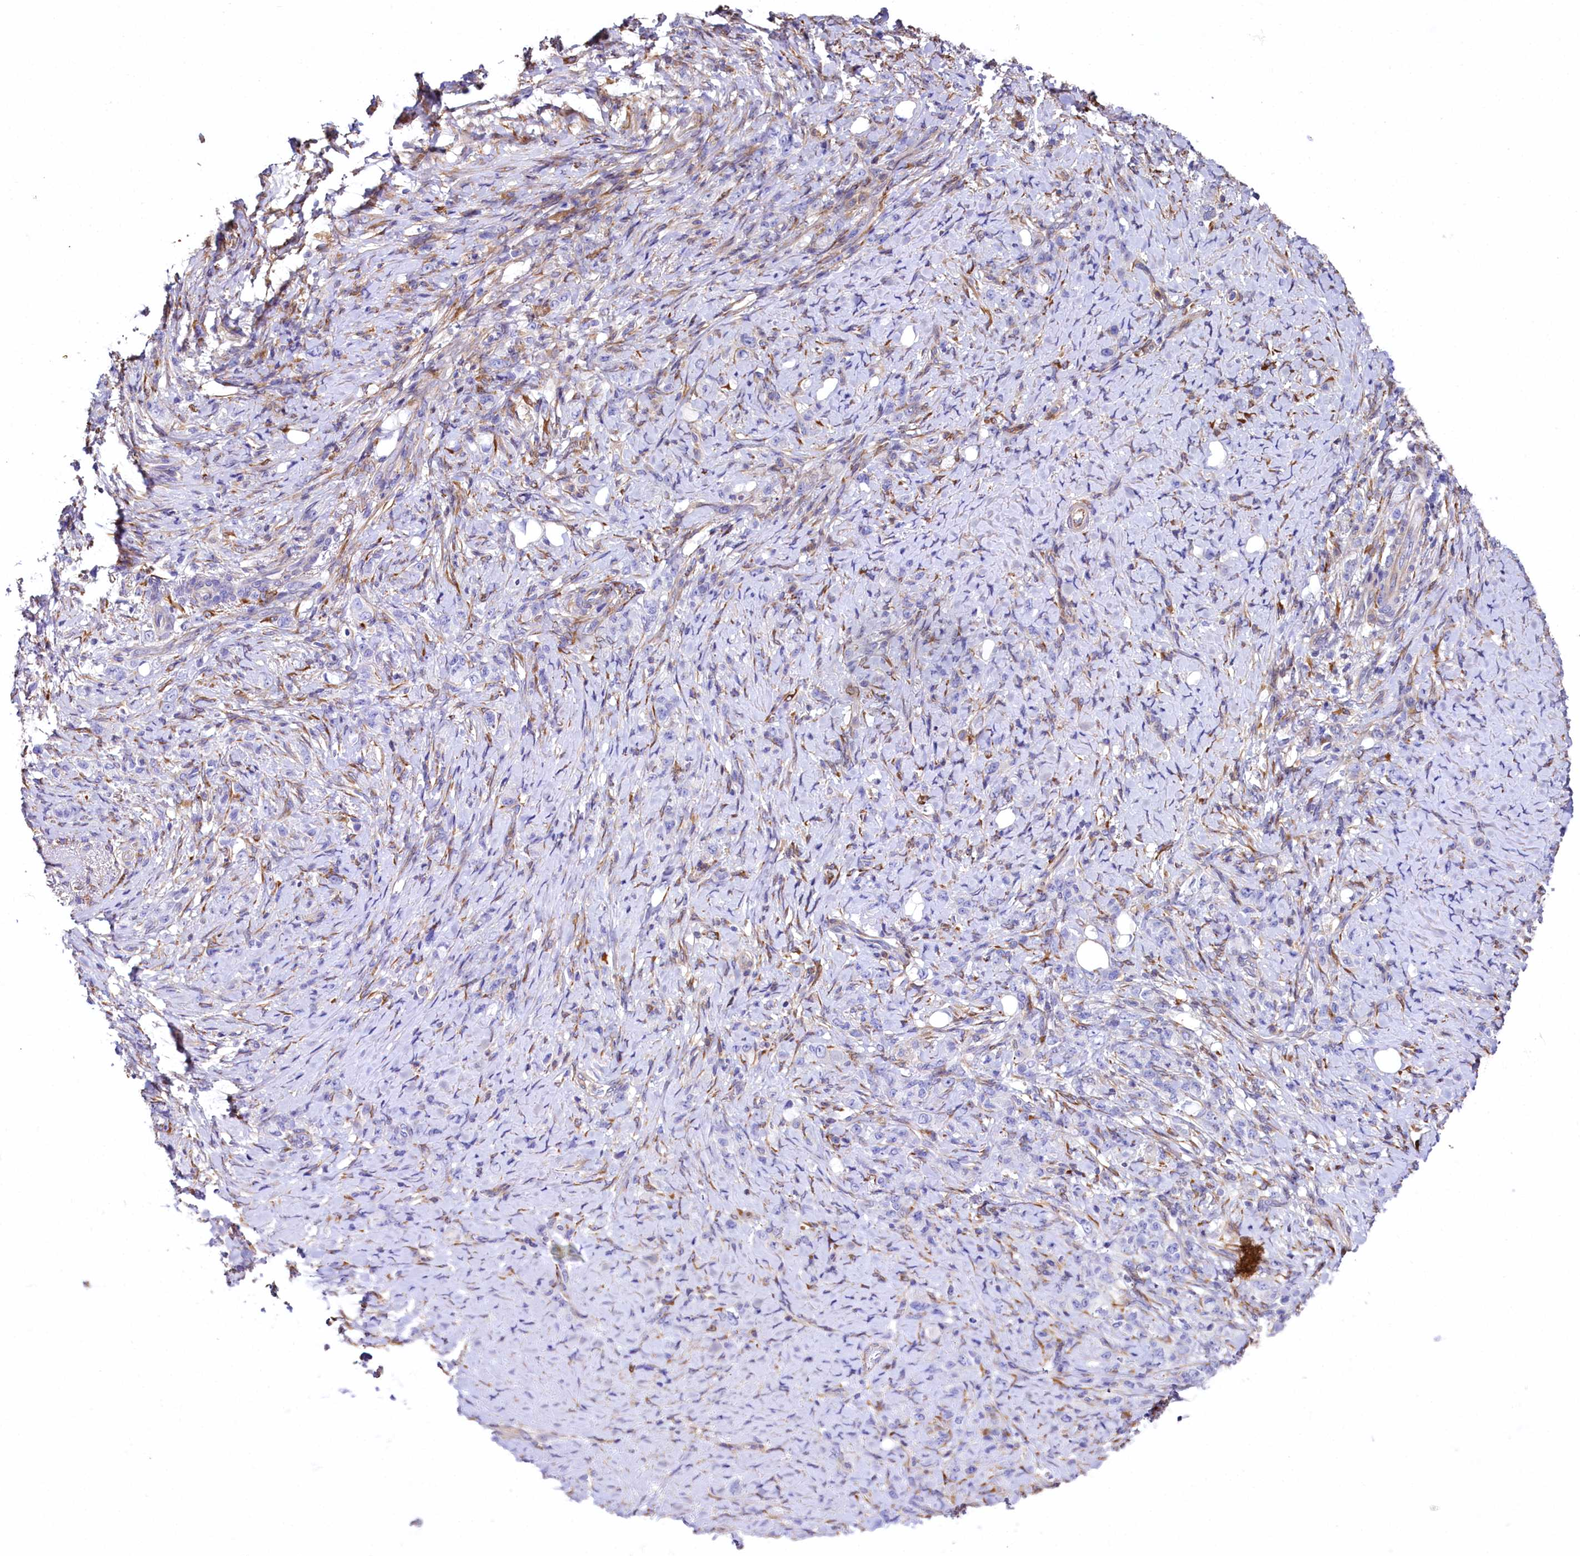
{"staining": {"intensity": "negative", "quantity": "none", "location": "none"}, "tissue": "stomach cancer", "cell_type": "Tumor cells", "image_type": "cancer", "snomed": [{"axis": "morphology", "description": "Adenocarcinoma, NOS"}, {"axis": "topography", "description": "Stomach"}], "caption": "Protein analysis of stomach cancer reveals no significant staining in tumor cells.", "gene": "FCHSD2", "patient": {"sex": "female", "age": 79}}